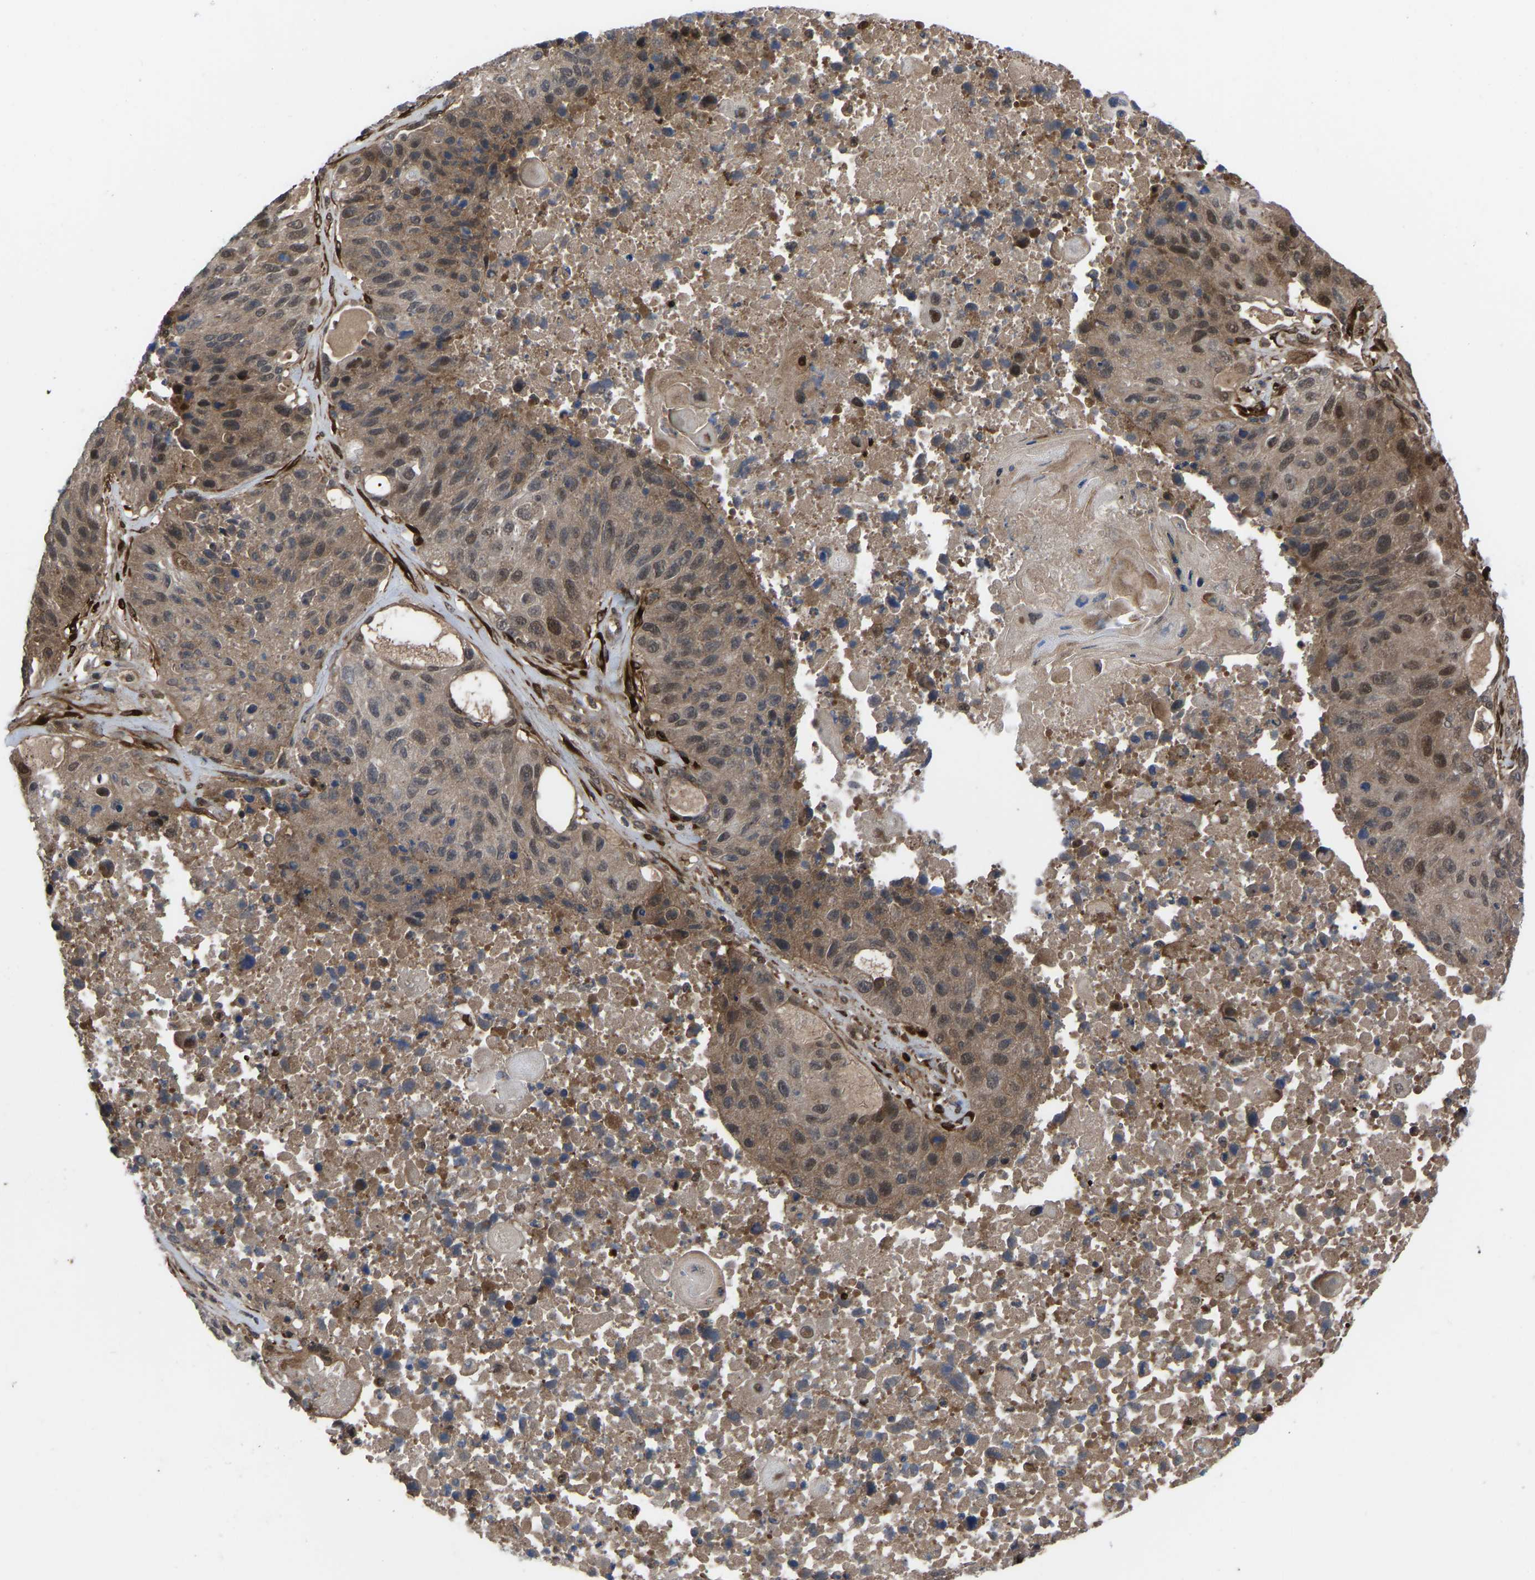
{"staining": {"intensity": "moderate", "quantity": ">75%", "location": "cytoplasmic/membranous,nuclear"}, "tissue": "lung cancer", "cell_type": "Tumor cells", "image_type": "cancer", "snomed": [{"axis": "morphology", "description": "Squamous cell carcinoma, NOS"}, {"axis": "topography", "description": "Lung"}], "caption": "Tumor cells display medium levels of moderate cytoplasmic/membranous and nuclear expression in about >75% of cells in human lung squamous cell carcinoma.", "gene": "CYP7B1", "patient": {"sex": "male", "age": 61}}